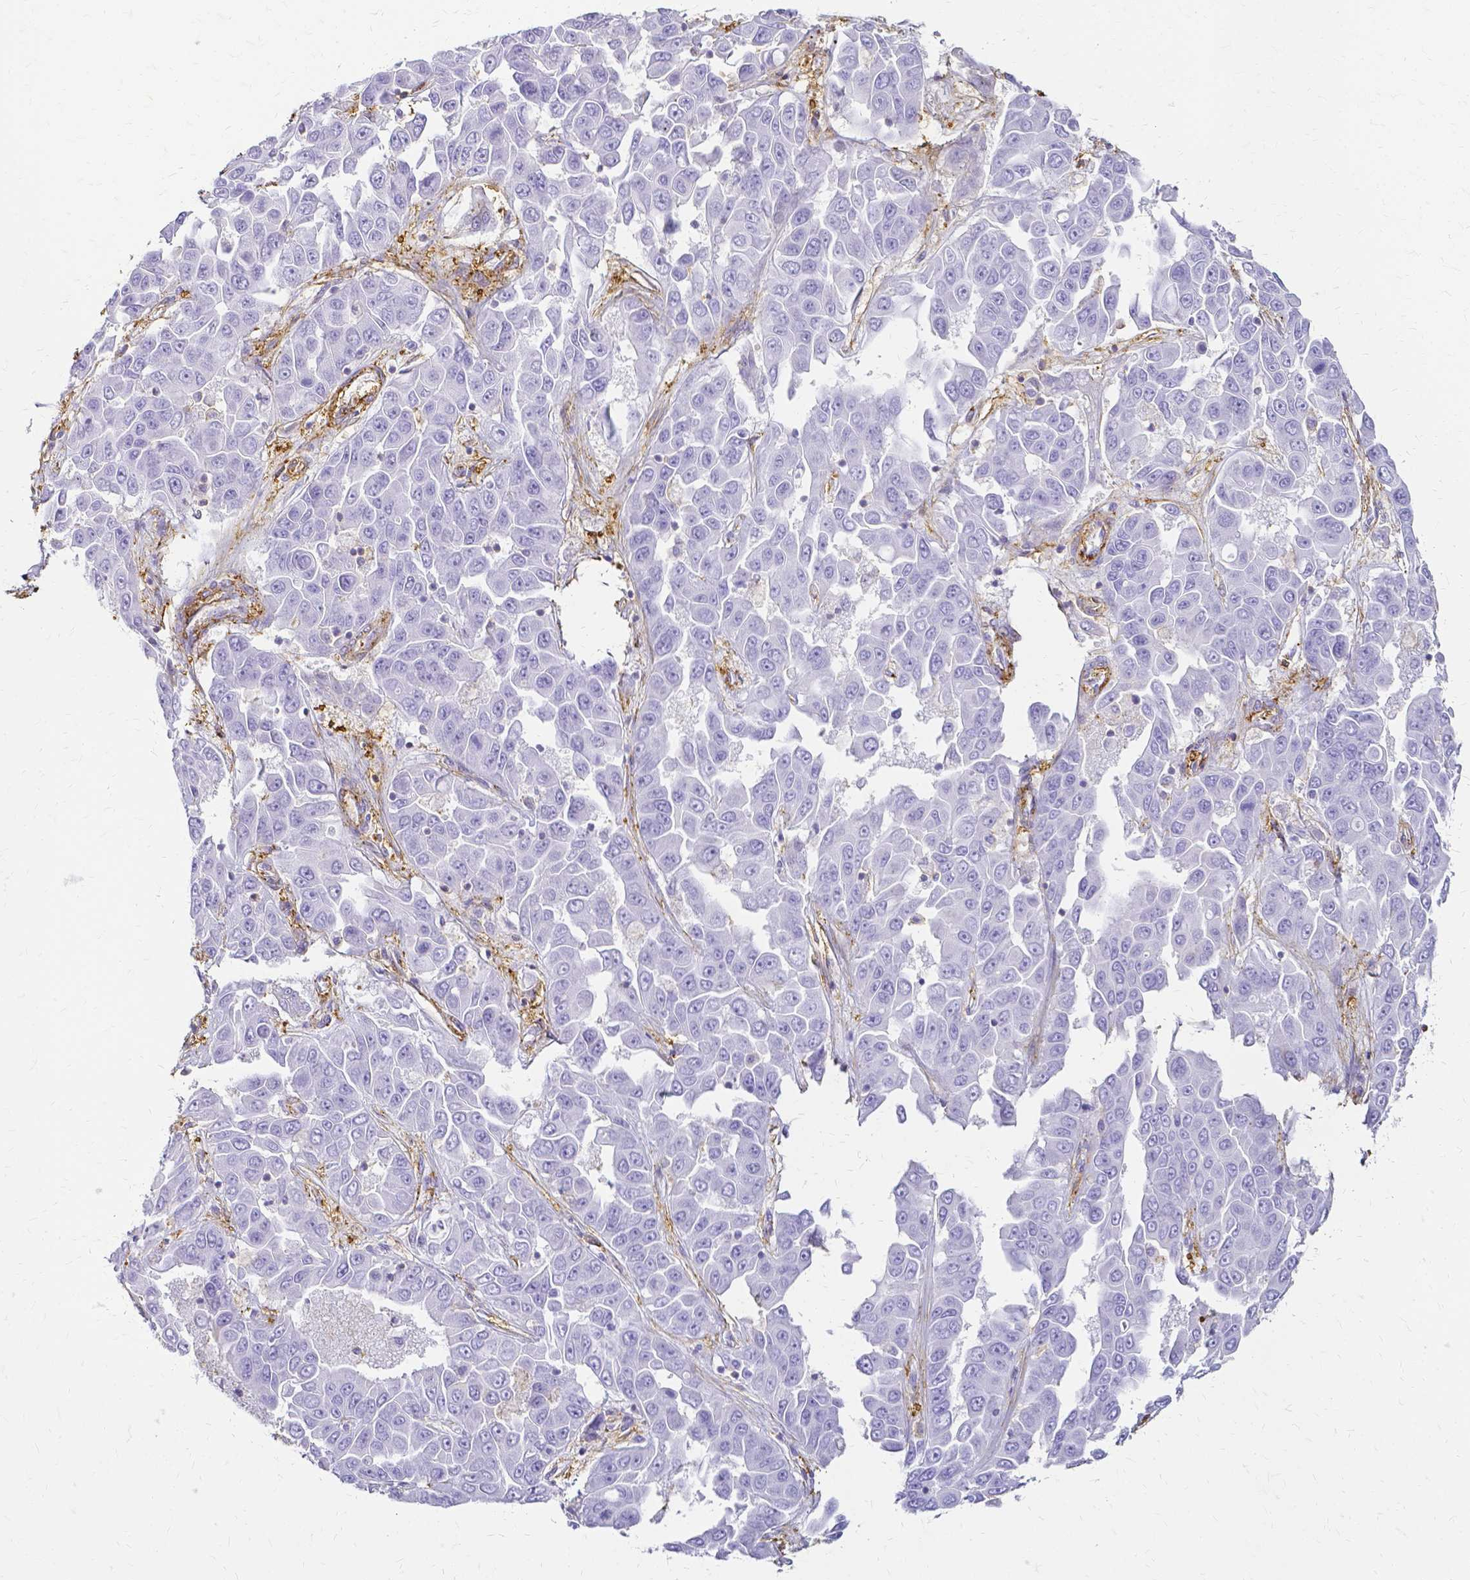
{"staining": {"intensity": "negative", "quantity": "none", "location": "none"}, "tissue": "liver cancer", "cell_type": "Tumor cells", "image_type": "cancer", "snomed": [{"axis": "morphology", "description": "Cholangiocarcinoma"}, {"axis": "topography", "description": "Liver"}], "caption": "This is an immunohistochemistry micrograph of human cholangiocarcinoma (liver). There is no positivity in tumor cells.", "gene": "HSPA12A", "patient": {"sex": "female", "age": 52}}